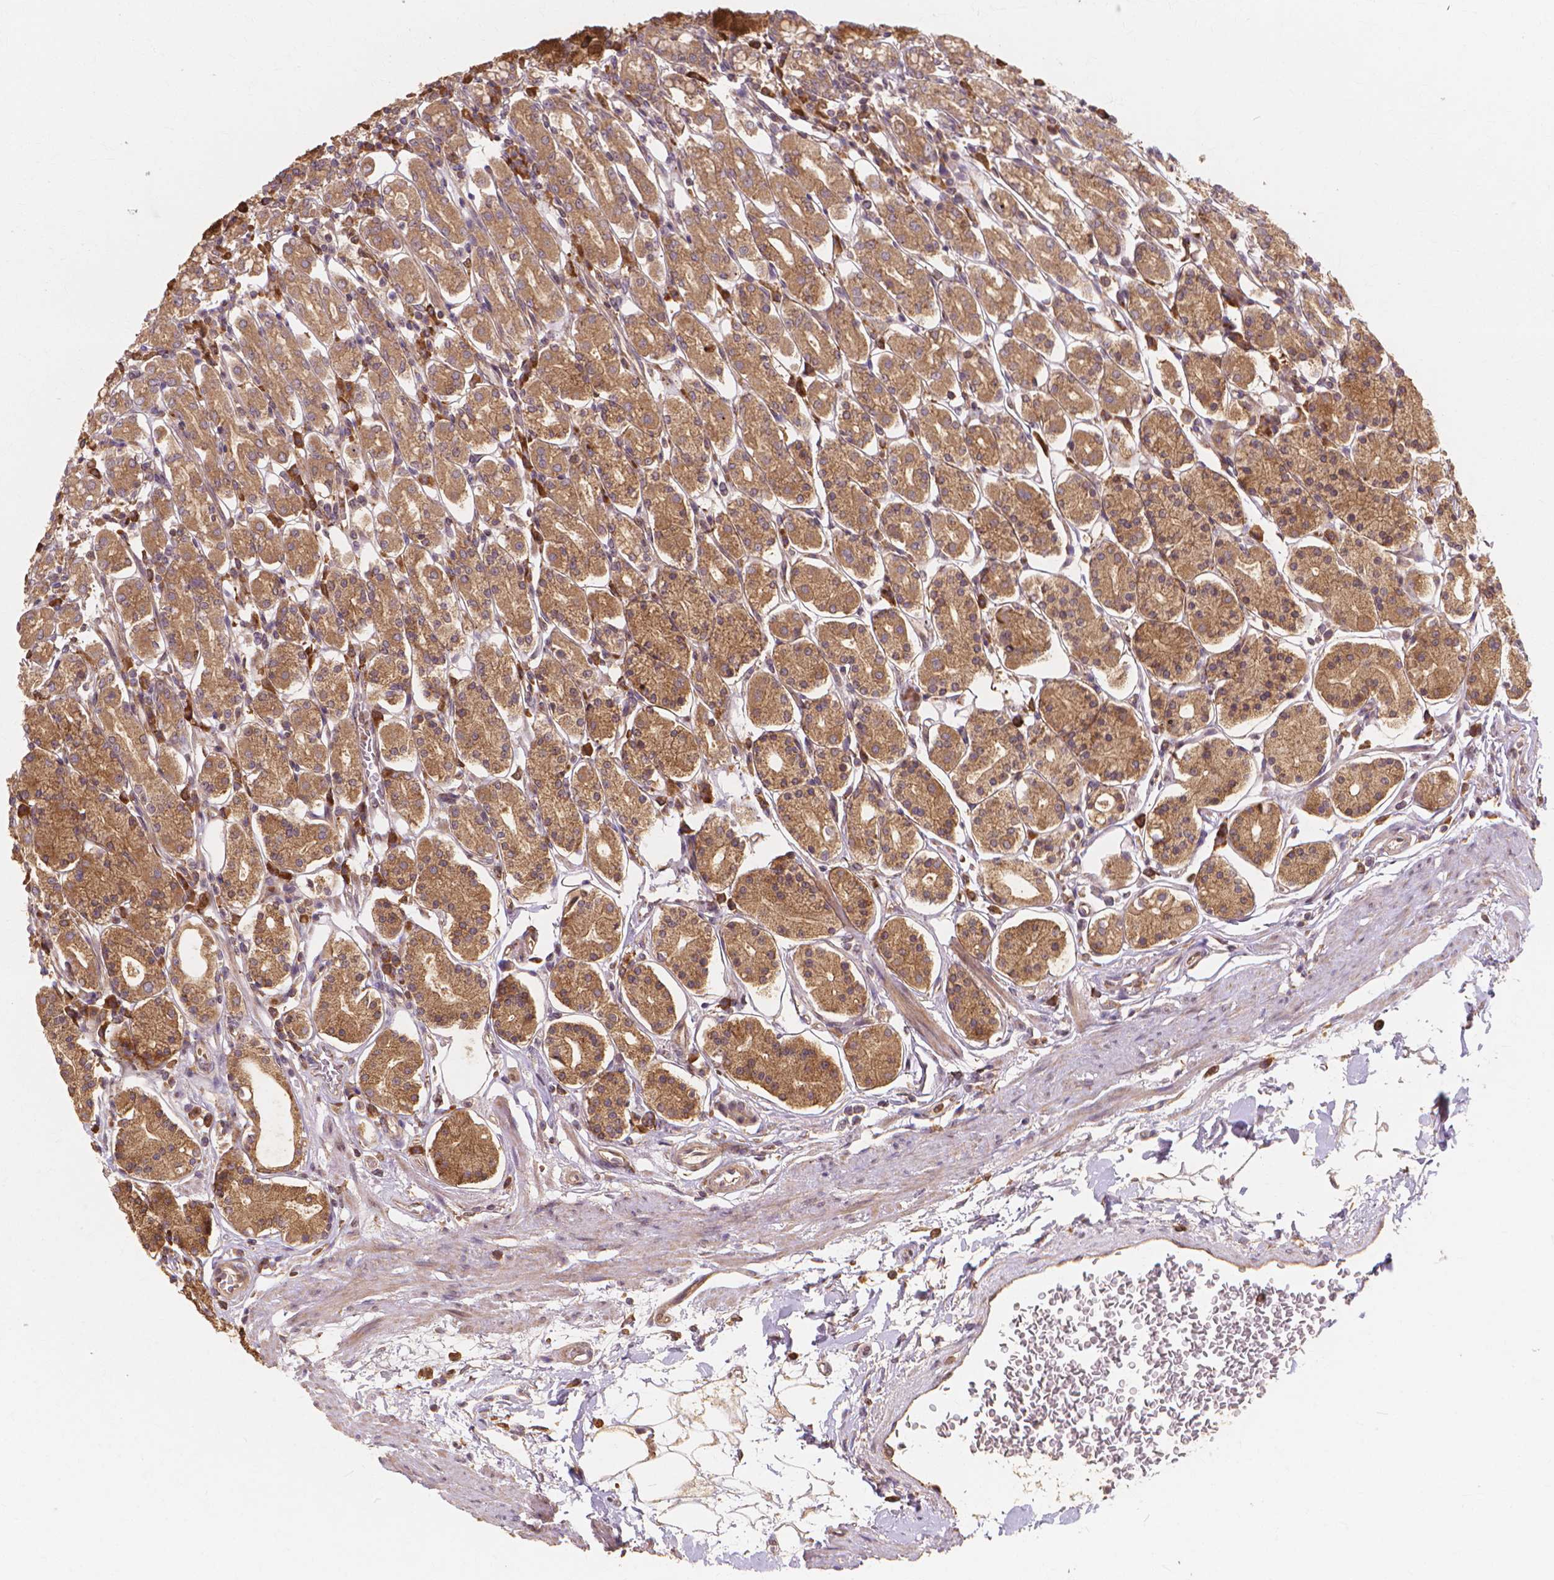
{"staining": {"intensity": "strong", "quantity": ">75%", "location": "cytoplasmic/membranous"}, "tissue": "stomach", "cell_type": "Glandular cells", "image_type": "normal", "snomed": [{"axis": "morphology", "description": "Normal tissue, NOS"}, {"axis": "topography", "description": "Stomach, upper"}, {"axis": "topography", "description": "Stomach"}], "caption": "Immunohistochemical staining of benign stomach reveals high levels of strong cytoplasmic/membranous staining in about >75% of glandular cells. The staining is performed using DAB brown chromogen to label protein expression. The nuclei are counter-stained blue using hematoxylin.", "gene": "TAB2", "patient": {"sex": "male", "age": 62}}